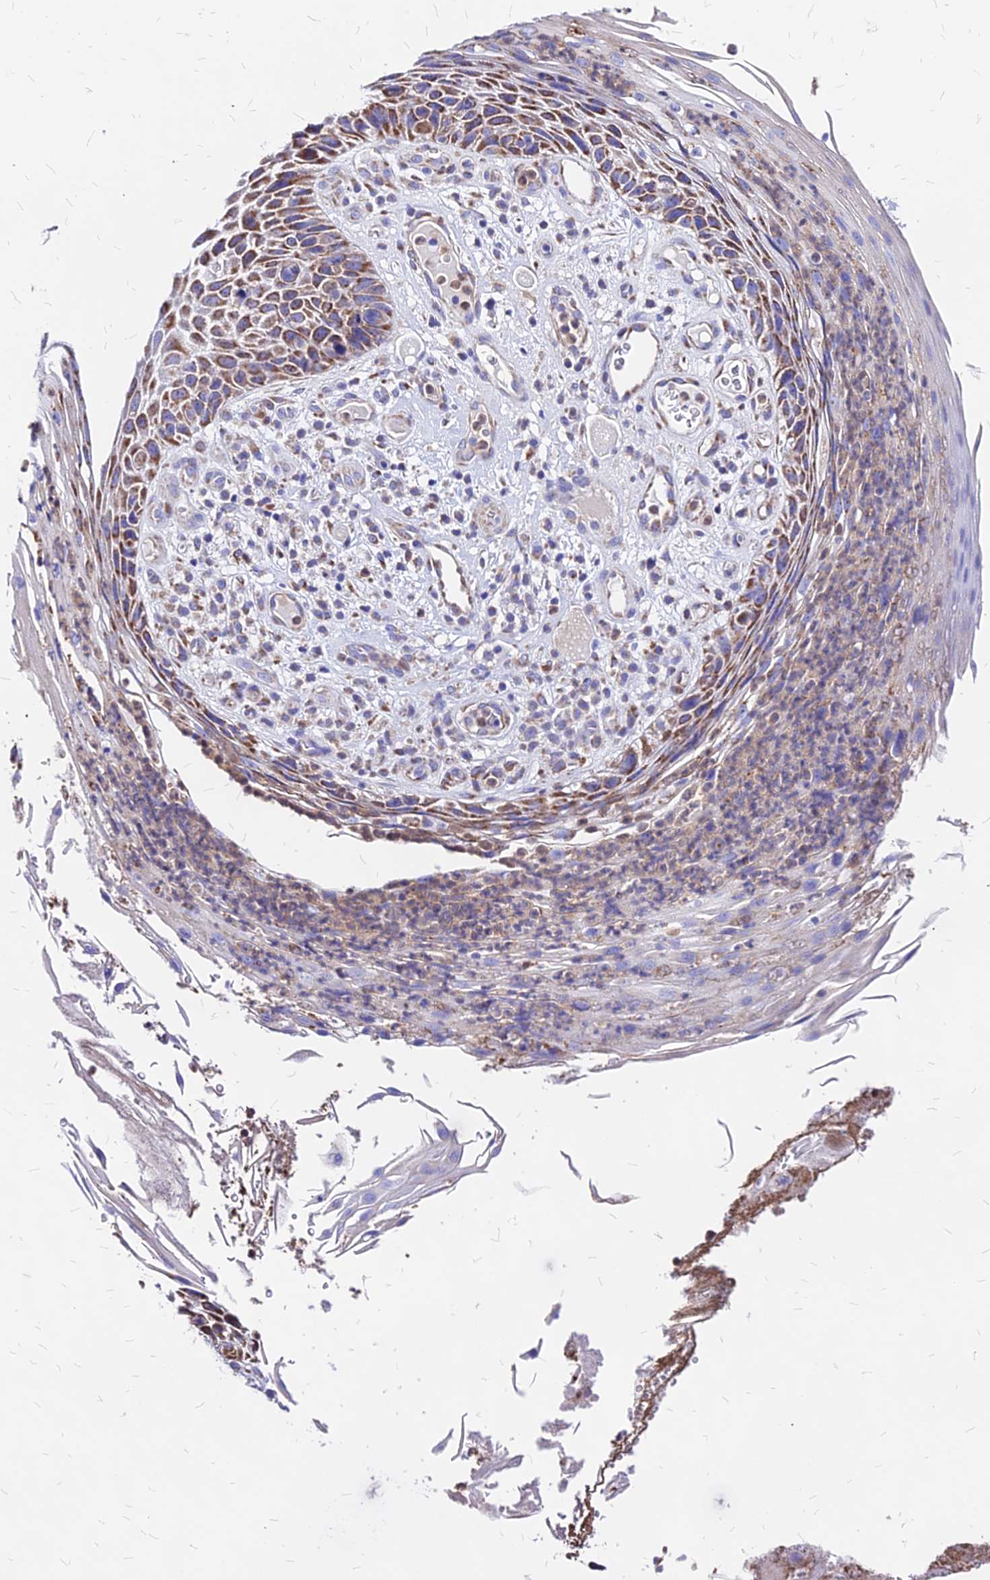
{"staining": {"intensity": "moderate", "quantity": ">75%", "location": "cytoplasmic/membranous"}, "tissue": "skin cancer", "cell_type": "Tumor cells", "image_type": "cancer", "snomed": [{"axis": "morphology", "description": "Squamous cell carcinoma, NOS"}, {"axis": "topography", "description": "Skin"}], "caption": "Protein staining shows moderate cytoplasmic/membranous expression in about >75% of tumor cells in skin squamous cell carcinoma.", "gene": "MRPL3", "patient": {"sex": "female", "age": 88}}